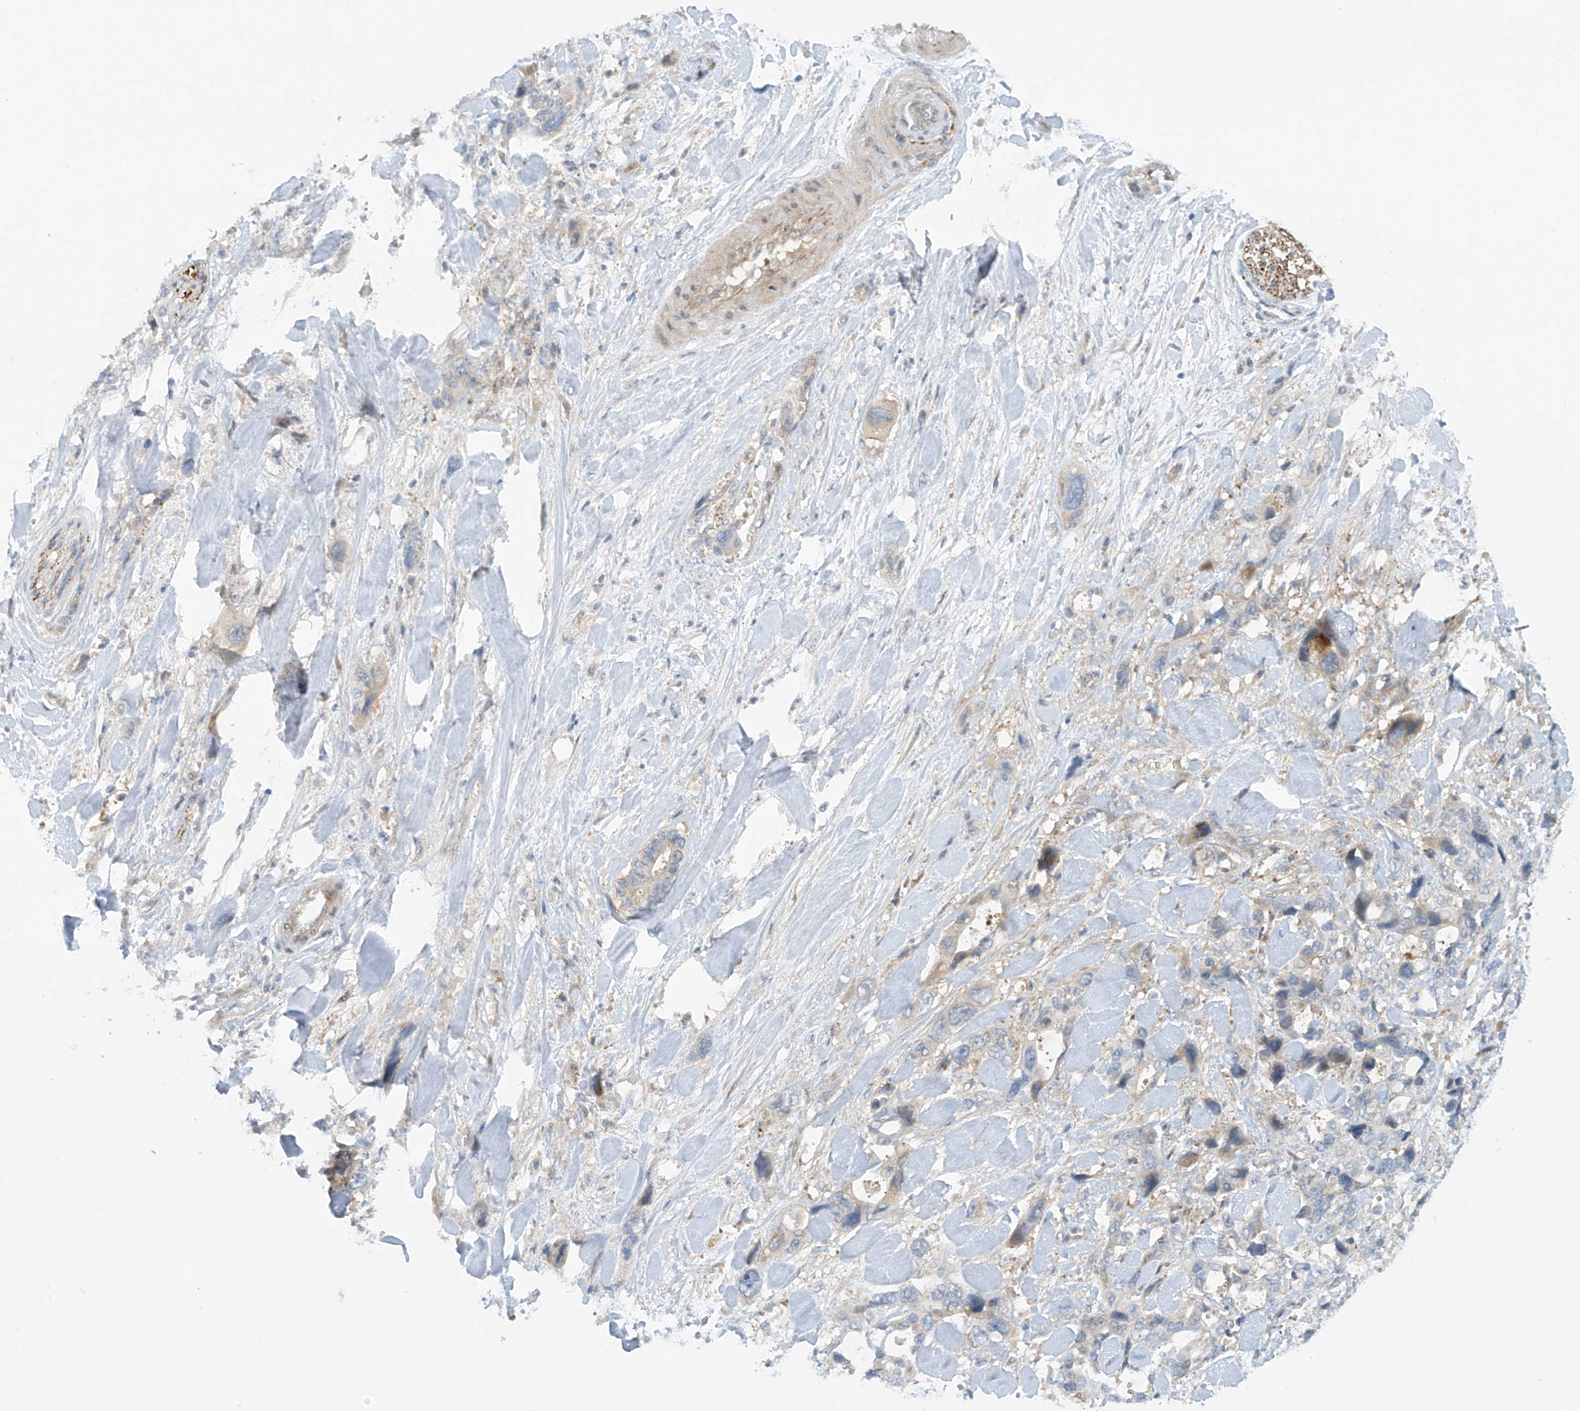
{"staining": {"intensity": "negative", "quantity": "none", "location": "none"}, "tissue": "pancreatic cancer", "cell_type": "Tumor cells", "image_type": "cancer", "snomed": [{"axis": "morphology", "description": "Adenocarcinoma, NOS"}, {"axis": "topography", "description": "Pancreas"}], "caption": "Tumor cells are negative for protein expression in human pancreatic adenocarcinoma.", "gene": "FSD1L", "patient": {"sex": "male", "age": 46}}